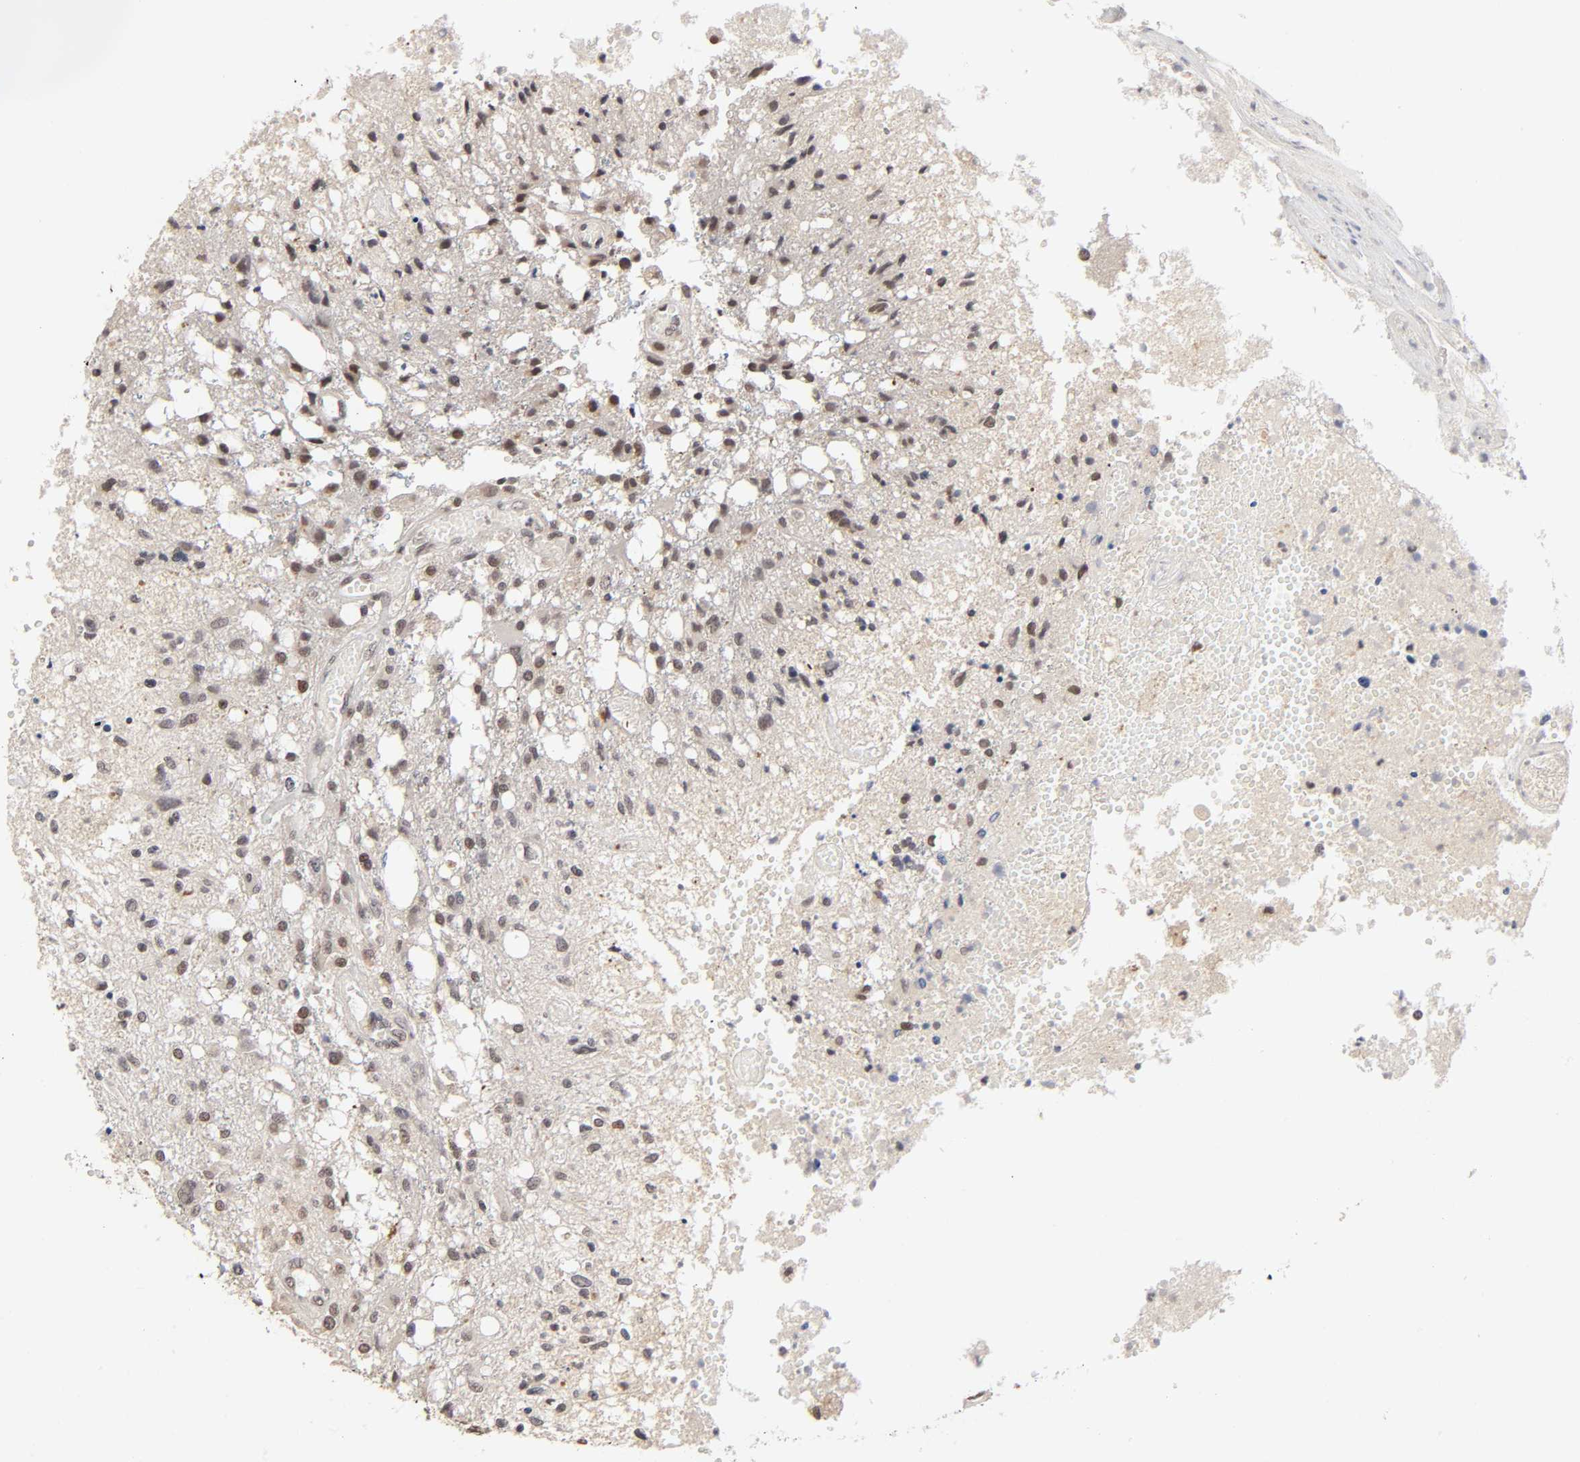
{"staining": {"intensity": "moderate", "quantity": "25%-75%", "location": "cytoplasmic/membranous,nuclear"}, "tissue": "glioma", "cell_type": "Tumor cells", "image_type": "cancer", "snomed": [{"axis": "morphology", "description": "Glioma, malignant, High grade"}, {"axis": "topography", "description": "Cerebral cortex"}], "caption": "The image exhibits staining of glioma, revealing moderate cytoplasmic/membranous and nuclear protein staining (brown color) within tumor cells. The staining was performed using DAB (3,3'-diaminobenzidine) to visualize the protein expression in brown, while the nuclei were stained in blue with hematoxylin (Magnification: 20x).", "gene": "EP300", "patient": {"sex": "male", "age": 76}}